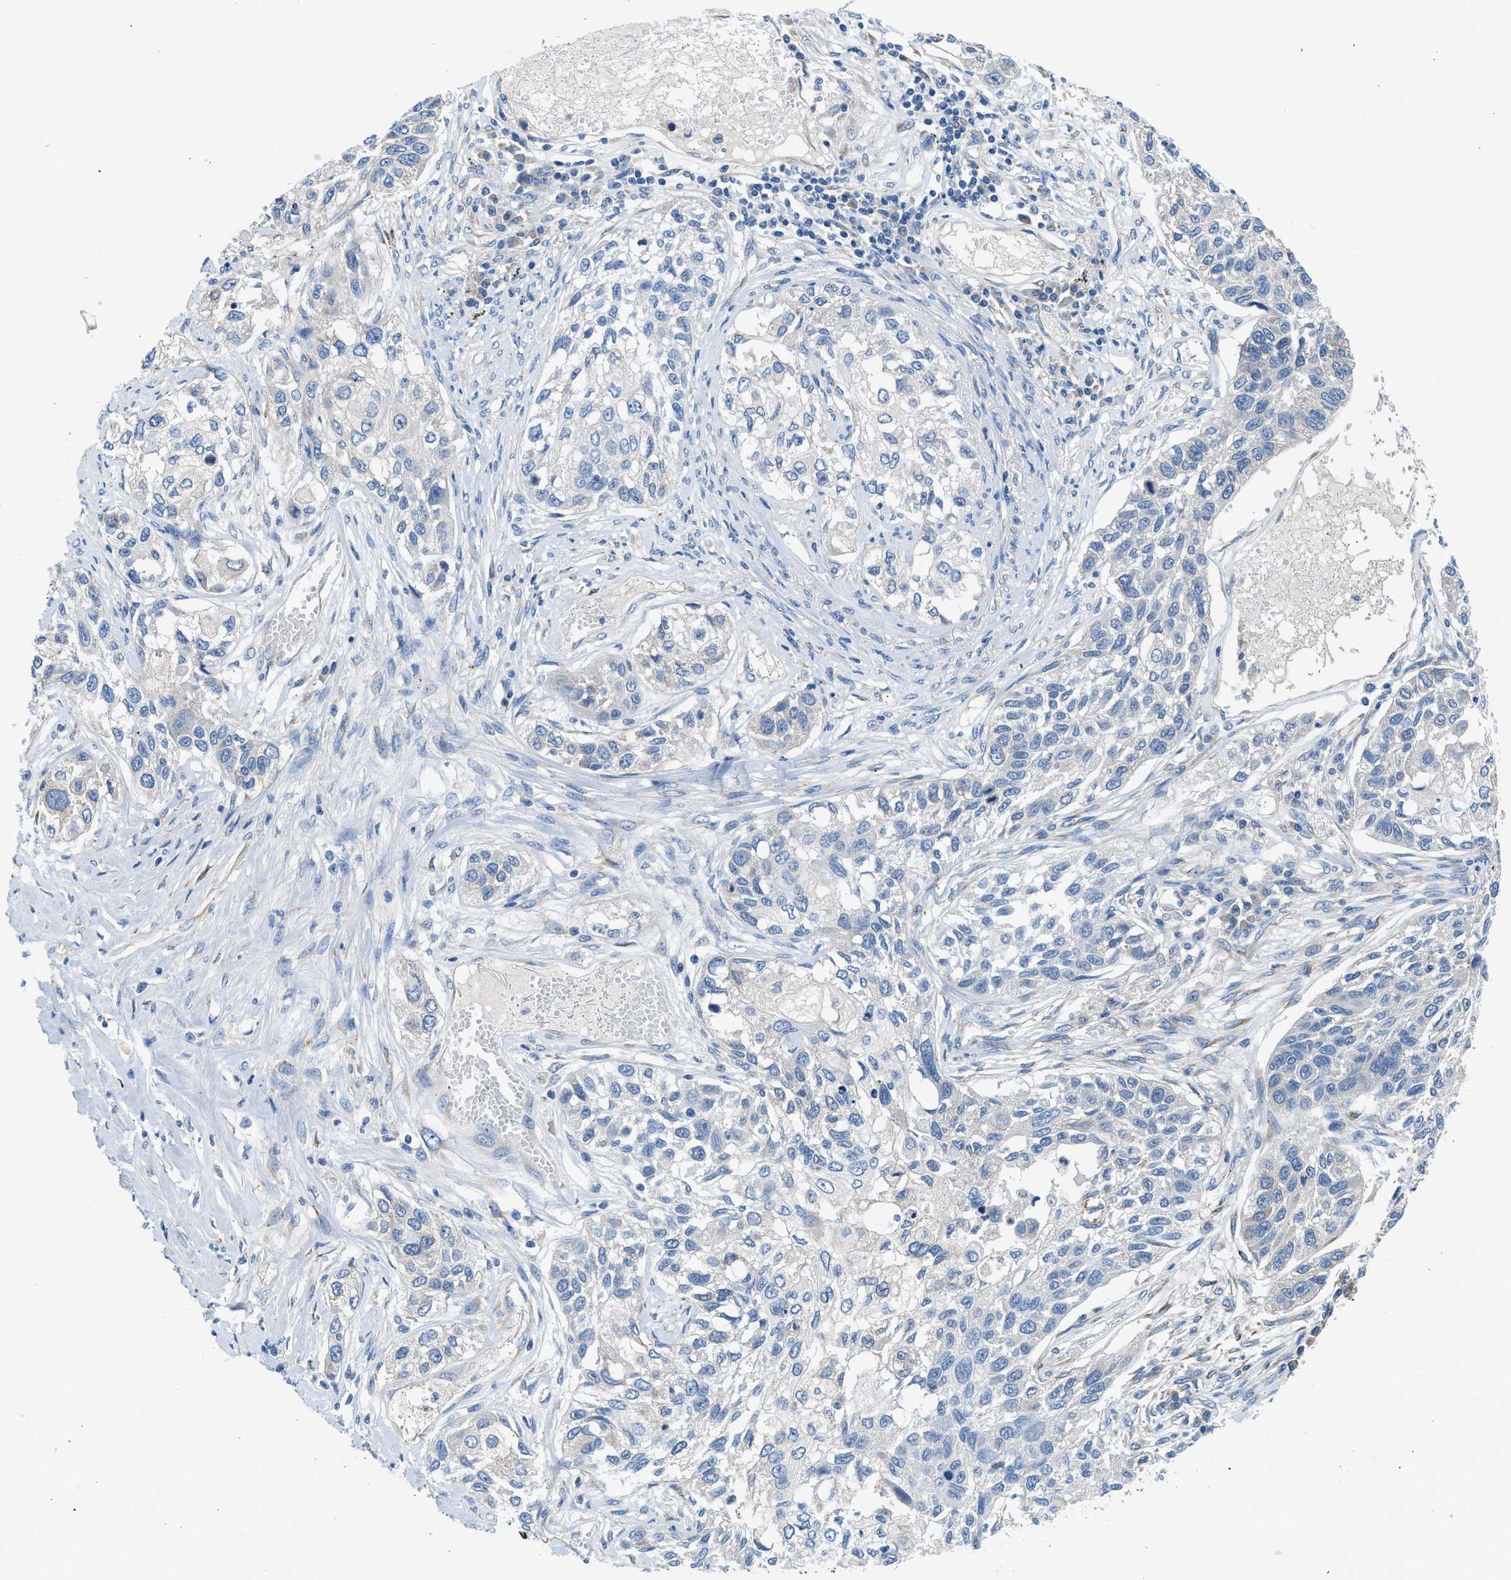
{"staining": {"intensity": "negative", "quantity": "none", "location": "none"}, "tissue": "lung cancer", "cell_type": "Tumor cells", "image_type": "cancer", "snomed": [{"axis": "morphology", "description": "Squamous cell carcinoma, NOS"}, {"axis": "topography", "description": "Lung"}], "caption": "Squamous cell carcinoma (lung) was stained to show a protein in brown. There is no significant positivity in tumor cells.", "gene": "BNC2", "patient": {"sex": "male", "age": 71}}